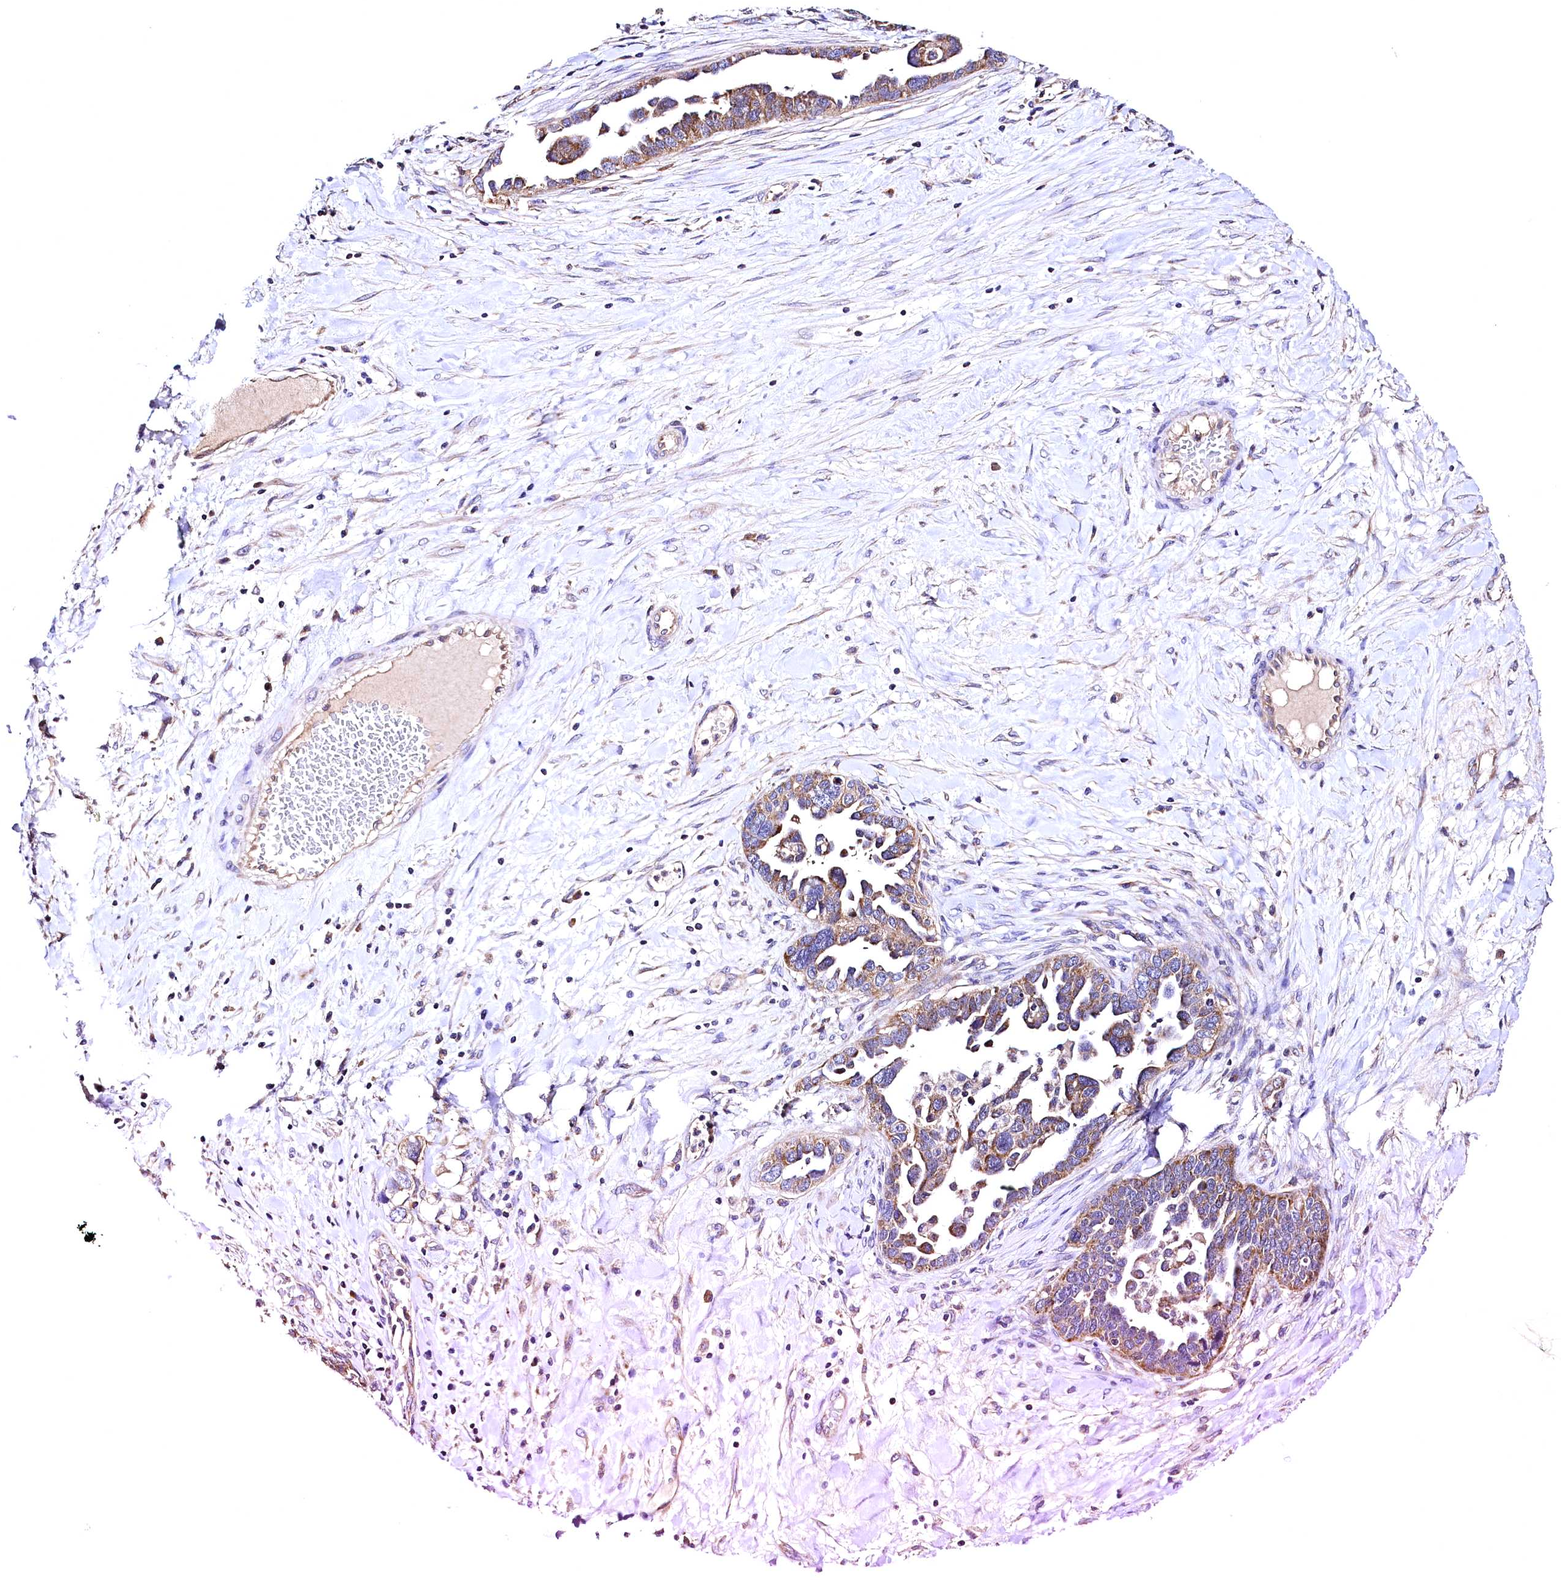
{"staining": {"intensity": "moderate", "quantity": ">75%", "location": "cytoplasmic/membranous"}, "tissue": "ovarian cancer", "cell_type": "Tumor cells", "image_type": "cancer", "snomed": [{"axis": "morphology", "description": "Cystadenocarcinoma, serous, NOS"}, {"axis": "topography", "description": "Ovary"}], "caption": "DAB (3,3'-diaminobenzidine) immunohistochemical staining of human serous cystadenocarcinoma (ovarian) displays moderate cytoplasmic/membranous protein staining in approximately >75% of tumor cells. (Stains: DAB in brown, nuclei in blue, Microscopy: brightfield microscopy at high magnification).", "gene": "MRPL57", "patient": {"sex": "female", "age": 54}}